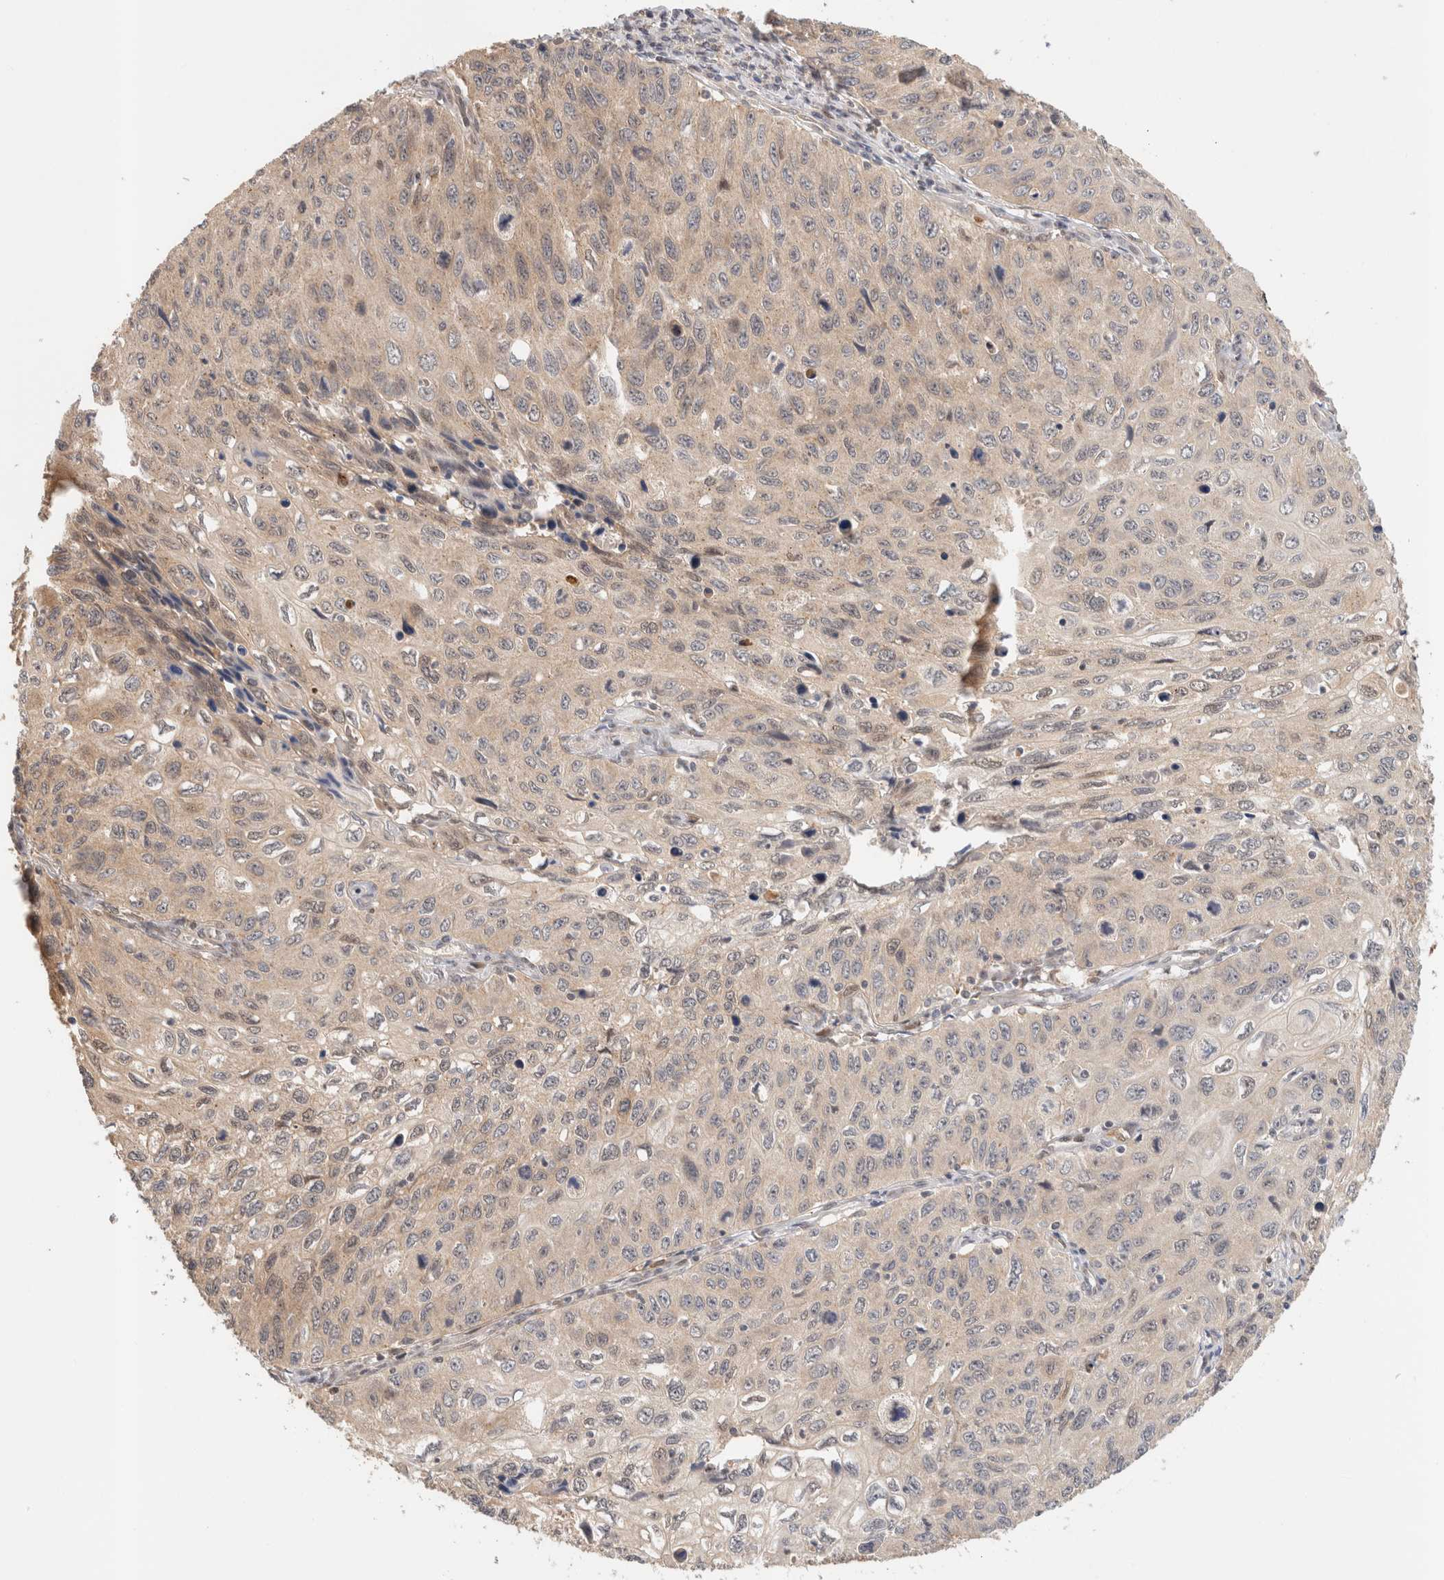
{"staining": {"intensity": "weak", "quantity": ">75%", "location": "cytoplasmic/membranous"}, "tissue": "cervical cancer", "cell_type": "Tumor cells", "image_type": "cancer", "snomed": [{"axis": "morphology", "description": "Squamous cell carcinoma, NOS"}, {"axis": "topography", "description": "Cervix"}], "caption": "This photomicrograph shows cervical cancer stained with immunohistochemistry to label a protein in brown. The cytoplasmic/membranous of tumor cells show weak positivity for the protein. Nuclei are counter-stained blue.", "gene": "OTUD6B", "patient": {"sex": "female", "age": 53}}